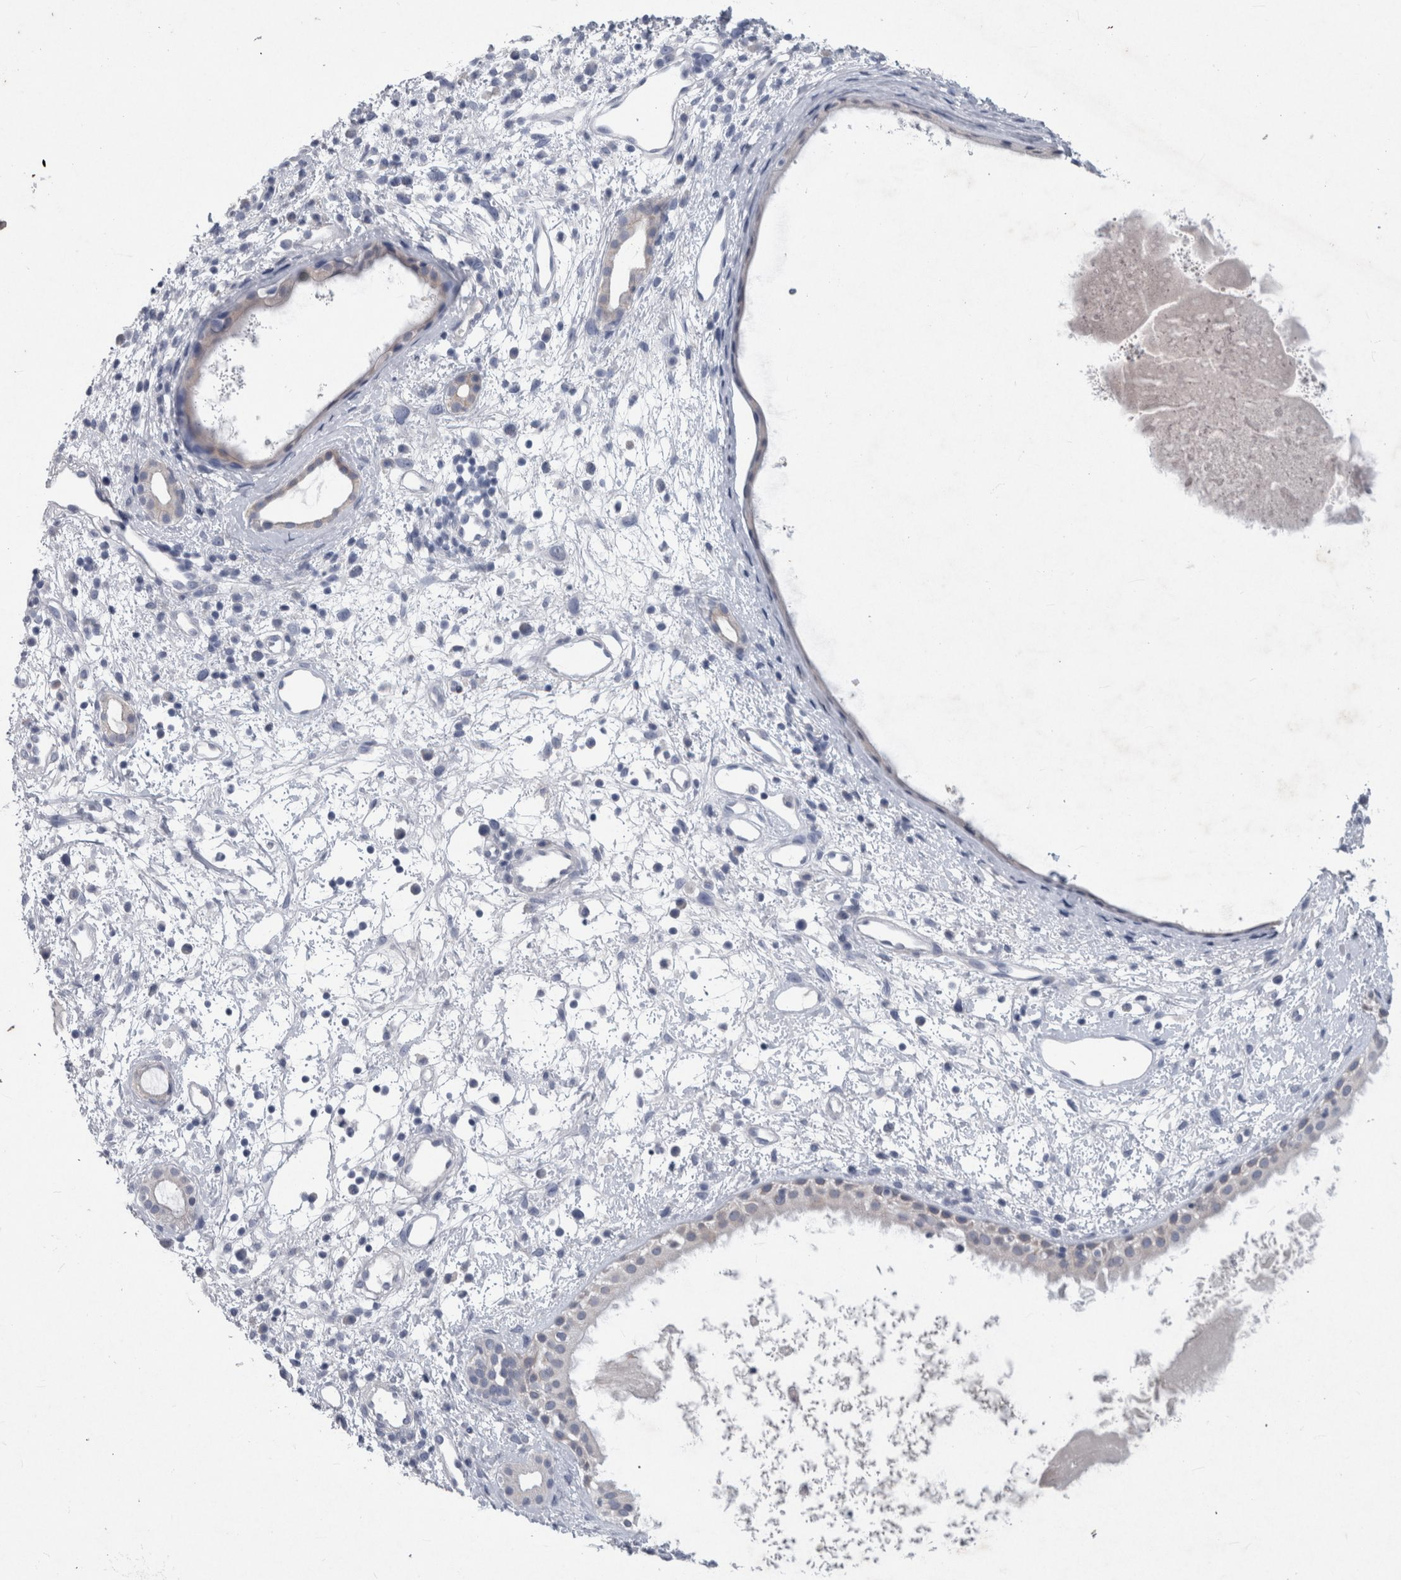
{"staining": {"intensity": "negative", "quantity": "none", "location": "none"}, "tissue": "nasopharynx", "cell_type": "Respiratory epithelial cells", "image_type": "normal", "snomed": [{"axis": "morphology", "description": "Normal tissue, NOS"}, {"axis": "topography", "description": "Nasopharynx"}], "caption": "Benign nasopharynx was stained to show a protein in brown. There is no significant positivity in respiratory epithelial cells.", "gene": "FAM83H", "patient": {"sex": "male", "age": 22}}